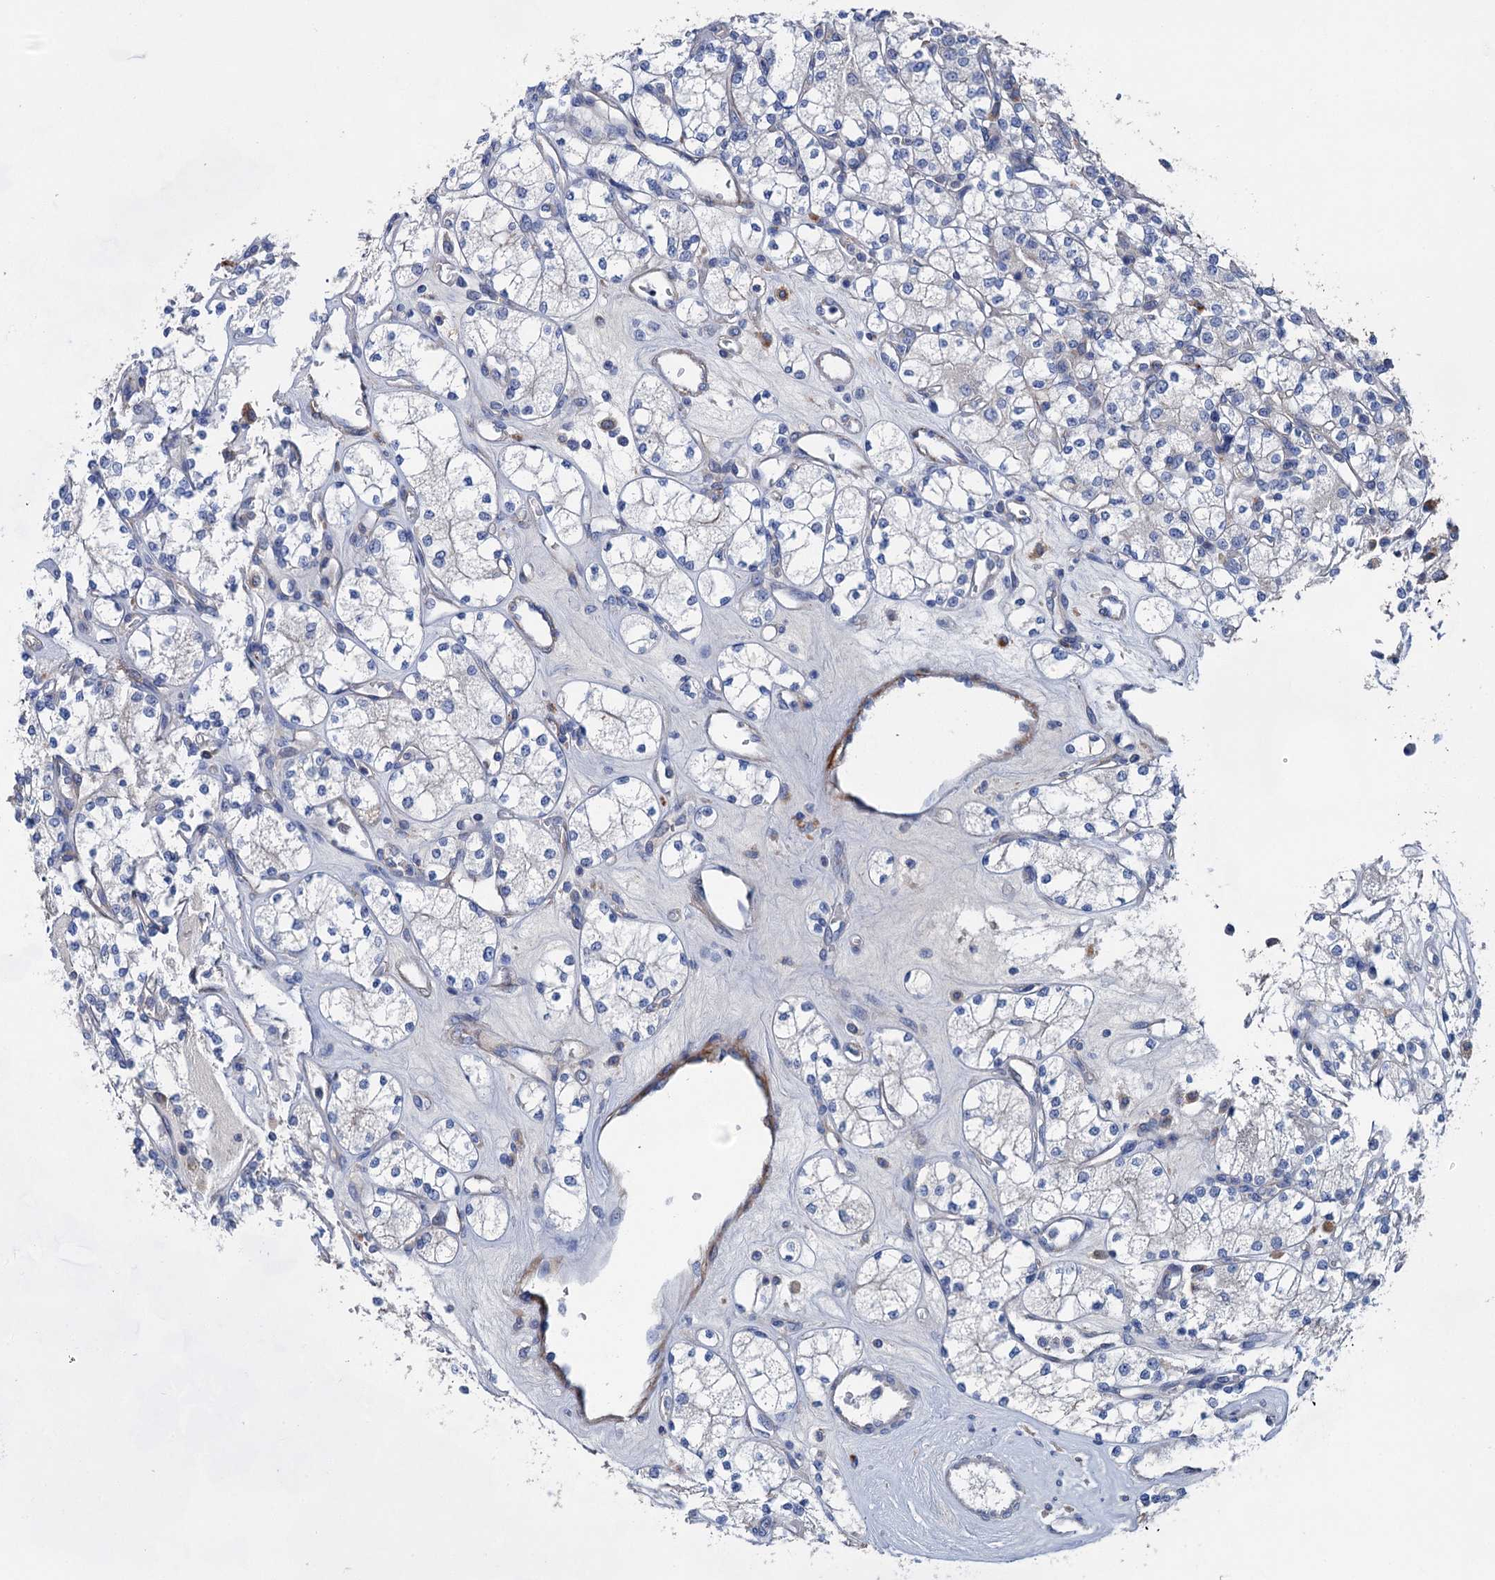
{"staining": {"intensity": "negative", "quantity": "none", "location": "none"}, "tissue": "renal cancer", "cell_type": "Tumor cells", "image_type": "cancer", "snomed": [{"axis": "morphology", "description": "Adenocarcinoma, NOS"}, {"axis": "topography", "description": "Kidney"}], "caption": "This is an IHC histopathology image of renal adenocarcinoma. There is no staining in tumor cells.", "gene": "GPR155", "patient": {"sex": "male", "age": 77}}